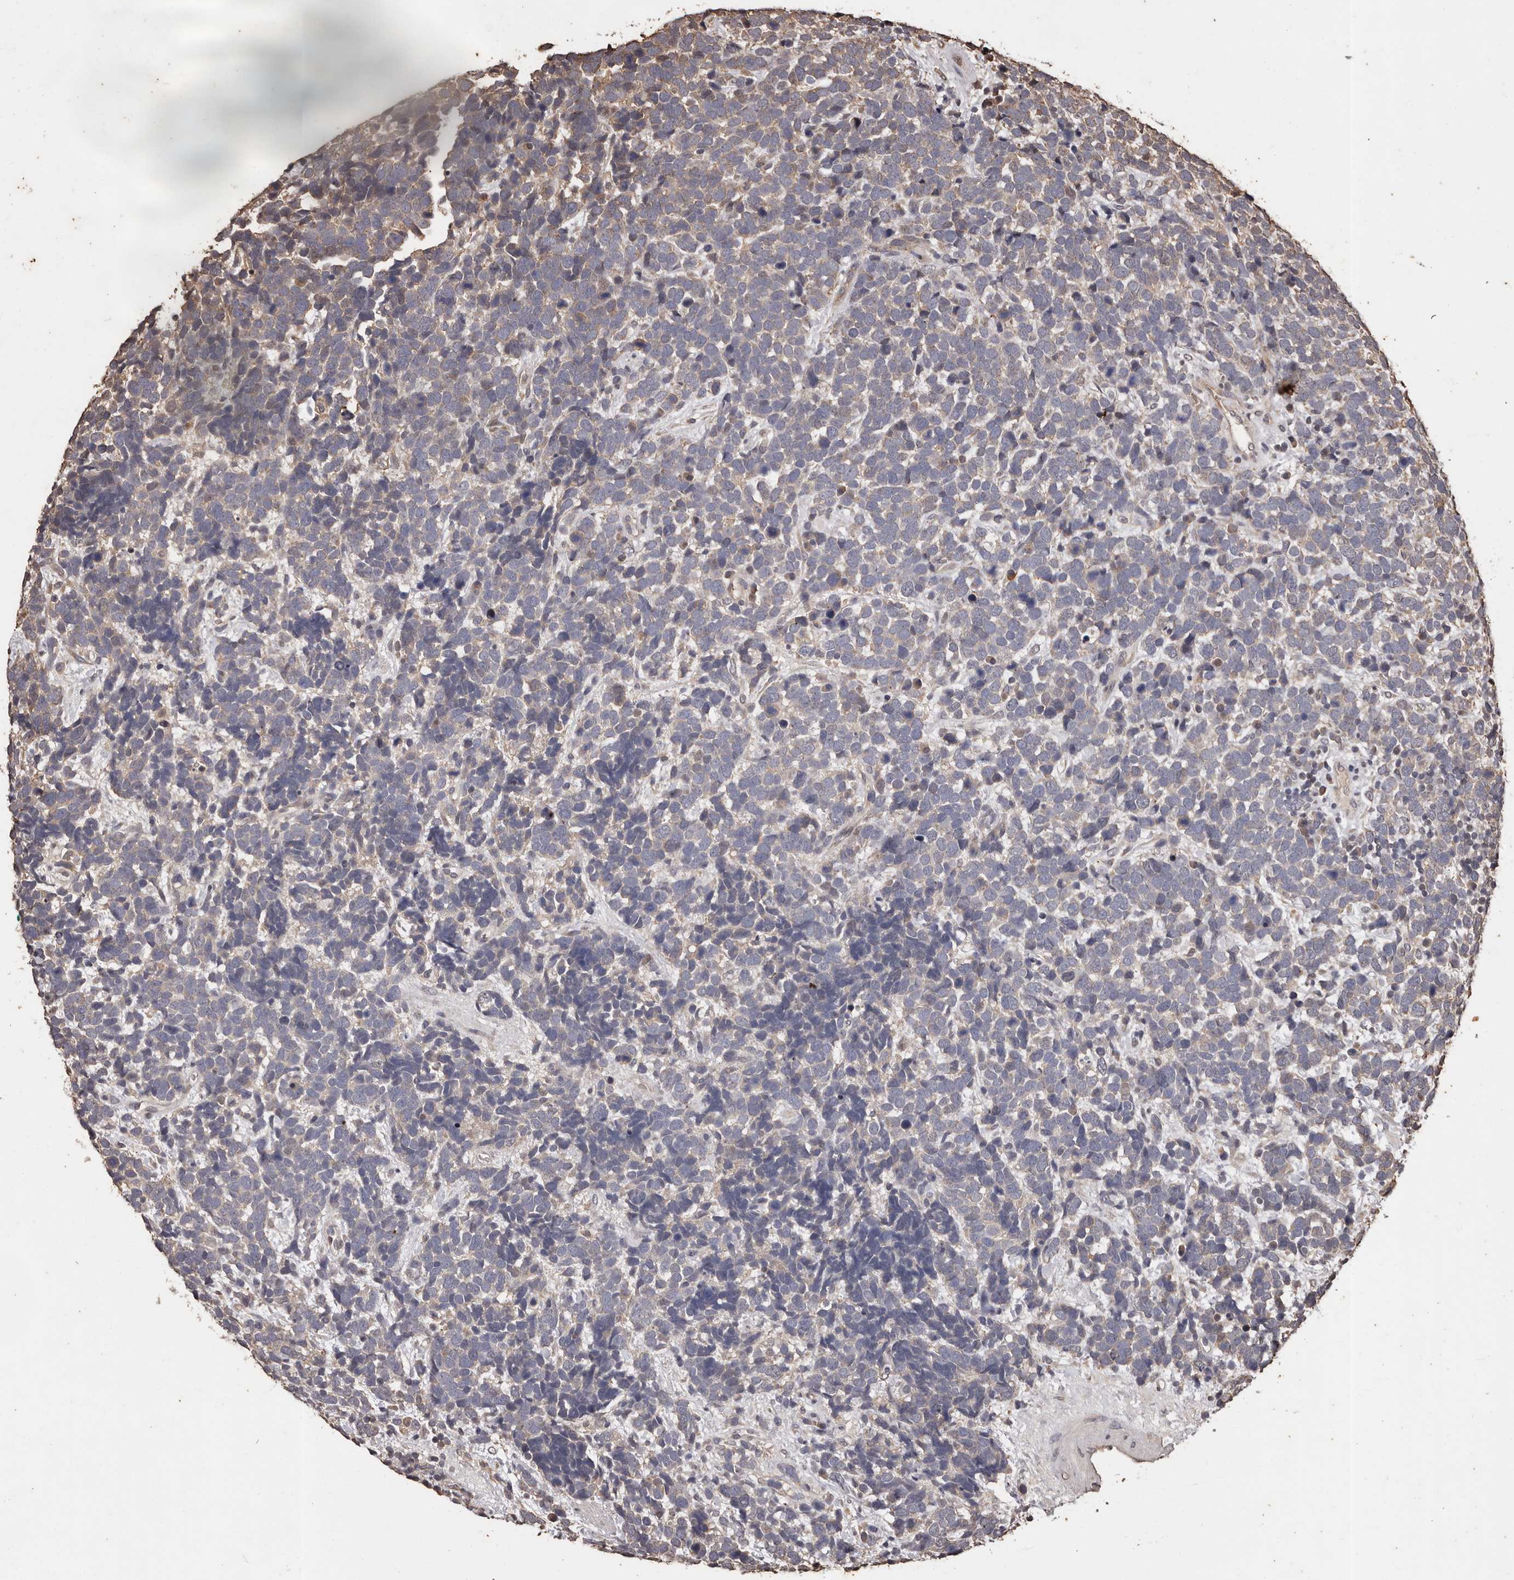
{"staining": {"intensity": "weak", "quantity": "<25%", "location": "cytoplasmic/membranous"}, "tissue": "urothelial cancer", "cell_type": "Tumor cells", "image_type": "cancer", "snomed": [{"axis": "morphology", "description": "Urothelial carcinoma, High grade"}, {"axis": "topography", "description": "Urinary bladder"}], "caption": "Tumor cells are negative for brown protein staining in urothelial carcinoma (high-grade).", "gene": "NAV1", "patient": {"sex": "female", "age": 82}}